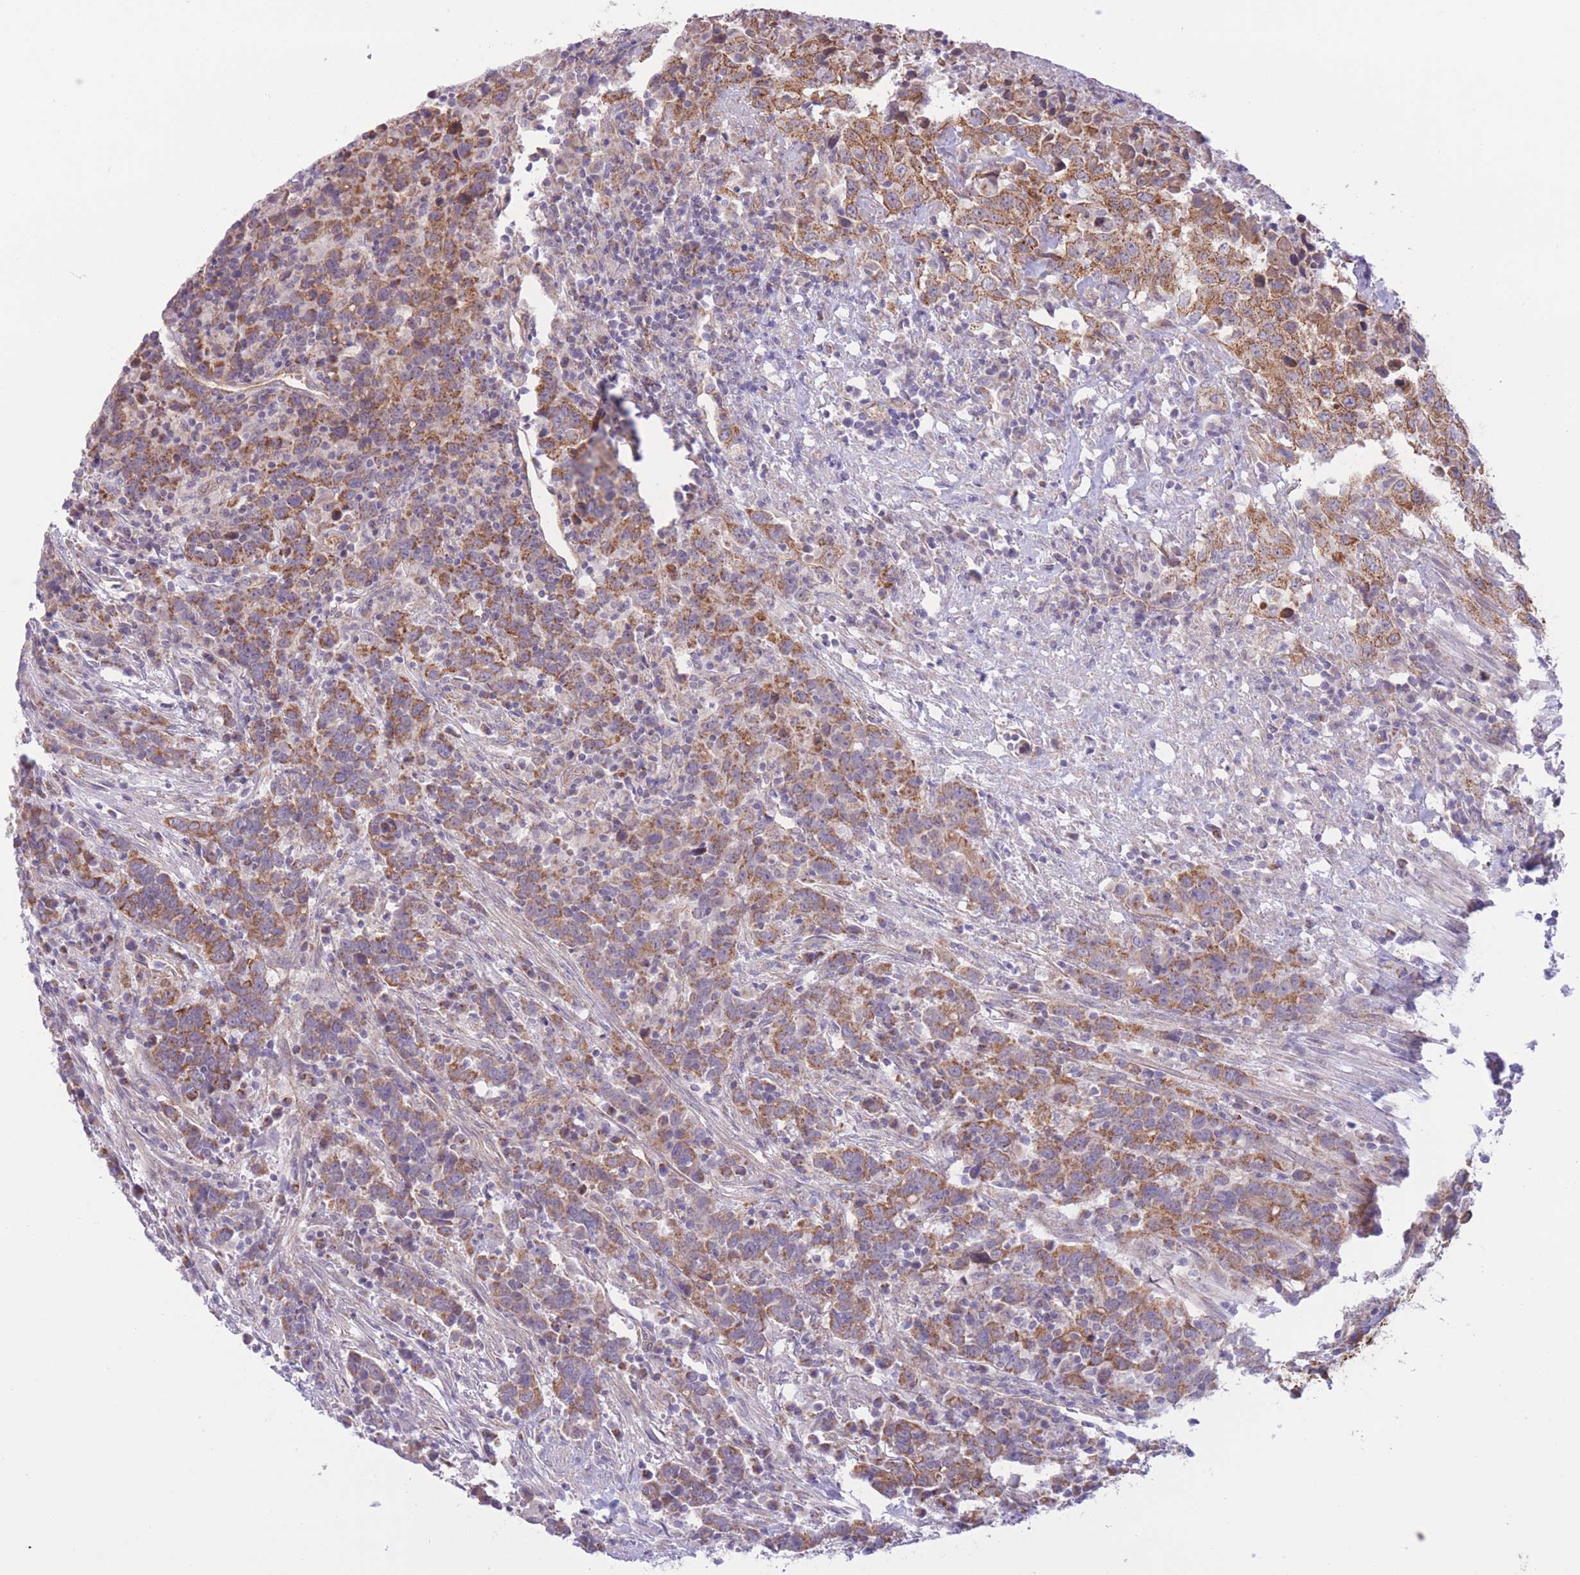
{"staining": {"intensity": "moderate", "quantity": ">75%", "location": "cytoplasmic/membranous"}, "tissue": "urothelial cancer", "cell_type": "Tumor cells", "image_type": "cancer", "snomed": [{"axis": "morphology", "description": "Urothelial carcinoma, High grade"}, {"axis": "topography", "description": "Urinary bladder"}], "caption": "Immunohistochemistry image of neoplastic tissue: urothelial cancer stained using immunohistochemistry (IHC) displays medium levels of moderate protein expression localized specifically in the cytoplasmic/membranous of tumor cells, appearing as a cytoplasmic/membranous brown color.", "gene": "MRPS31", "patient": {"sex": "male", "age": 61}}